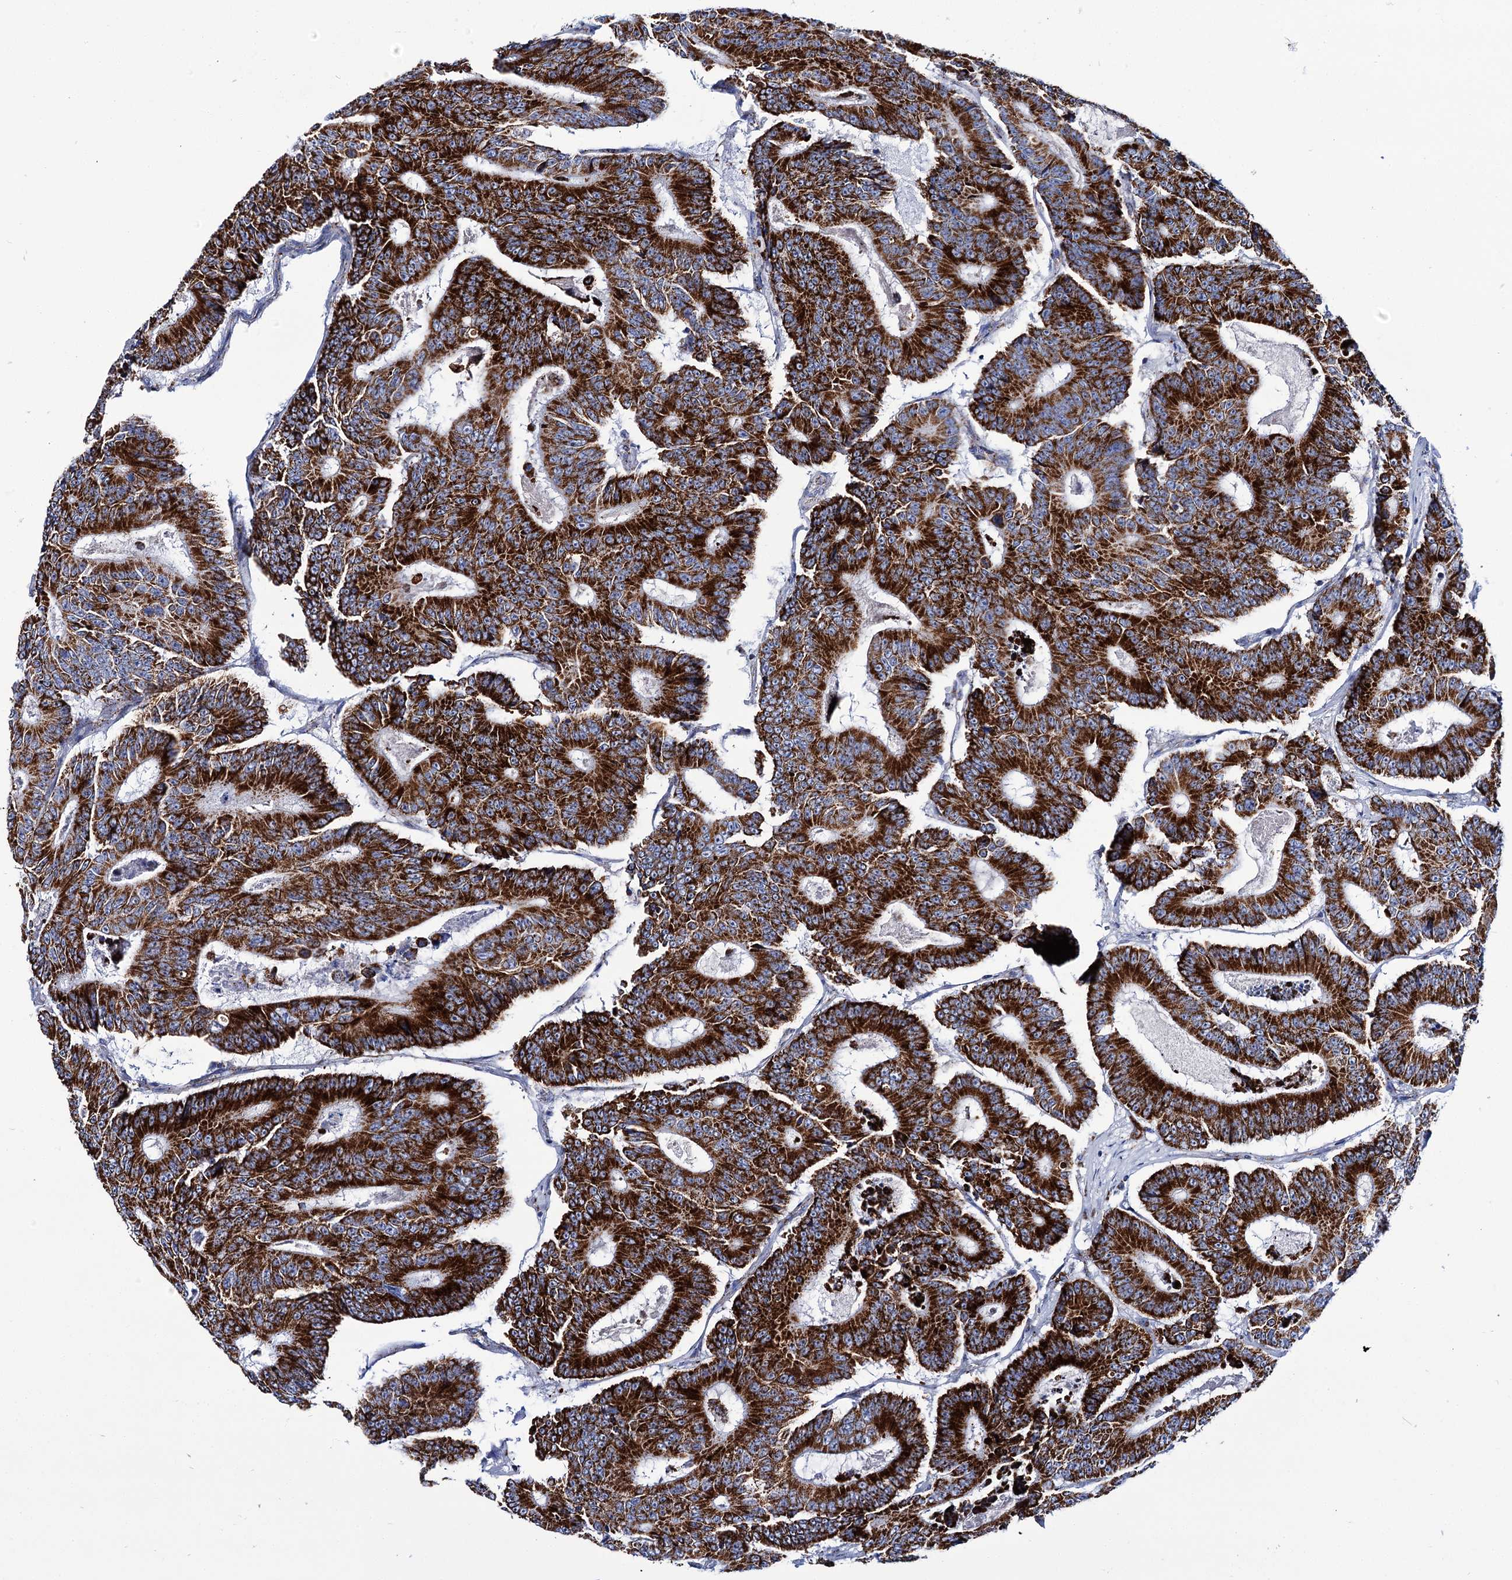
{"staining": {"intensity": "strong", "quantity": ">75%", "location": "cytoplasmic/membranous"}, "tissue": "colorectal cancer", "cell_type": "Tumor cells", "image_type": "cancer", "snomed": [{"axis": "morphology", "description": "Adenocarcinoma, NOS"}, {"axis": "topography", "description": "Colon"}], "caption": "The image exhibits staining of colorectal cancer (adenocarcinoma), revealing strong cytoplasmic/membranous protein expression (brown color) within tumor cells. The staining is performed using DAB (3,3'-diaminobenzidine) brown chromogen to label protein expression. The nuclei are counter-stained blue using hematoxylin.", "gene": "UBASH3B", "patient": {"sex": "male", "age": 83}}